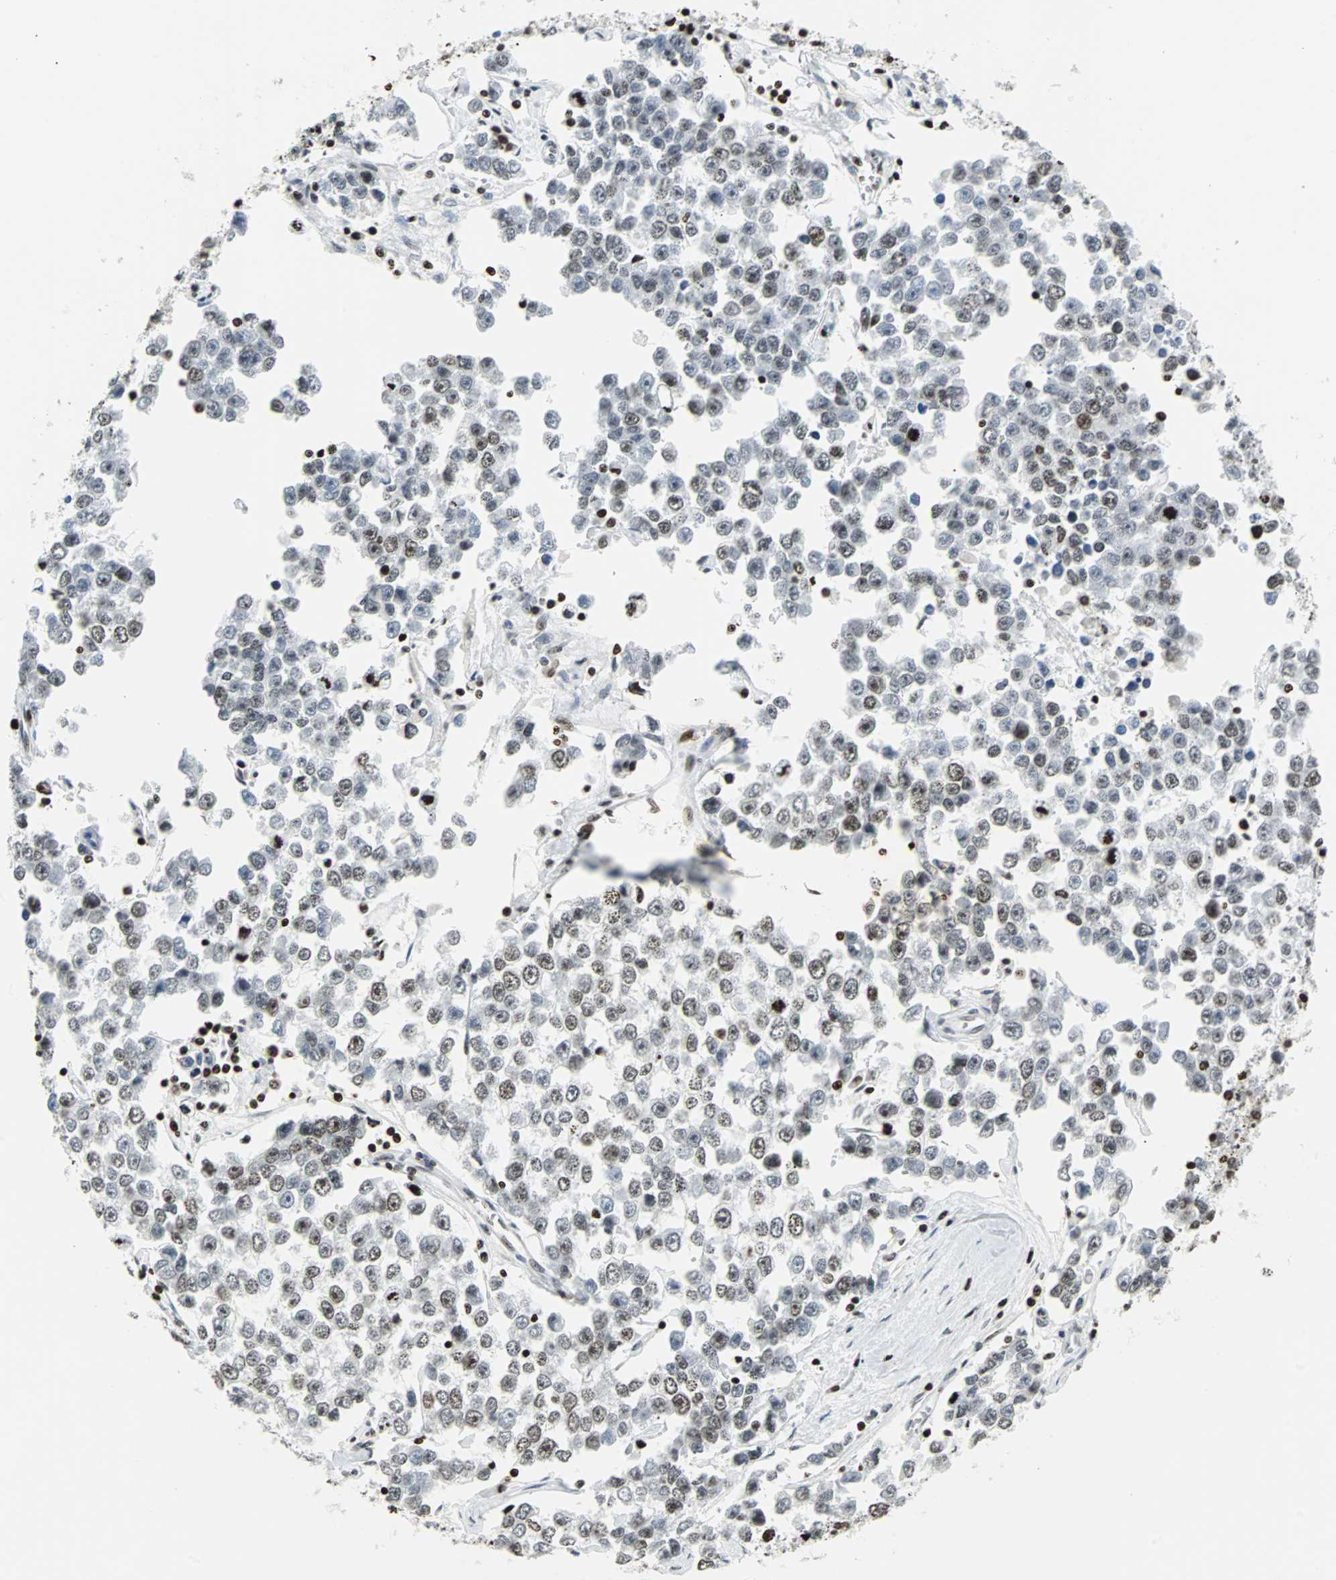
{"staining": {"intensity": "moderate", "quantity": "25%-75%", "location": "nuclear"}, "tissue": "testis cancer", "cell_type": "Tumor cells", "image_type": "cancer", "snomed": [{"axis": "morphology", "description": "Seminoma, NOS"}, {"axis": "morphology", "description": "Carcinoma, Embryonal, NOS"}, {"axis": "topography", "description": "Testis"}], "caption": "Tumor cells show medium levels of moderate nuclear staining in approximately 25%-75% of cells in human testis embryonal carcinoma. (Brightfield microscopy of DAB IHC at high magnification).", "gene": "ZNF131", "patient": {"sex": "male", "age": 52}}